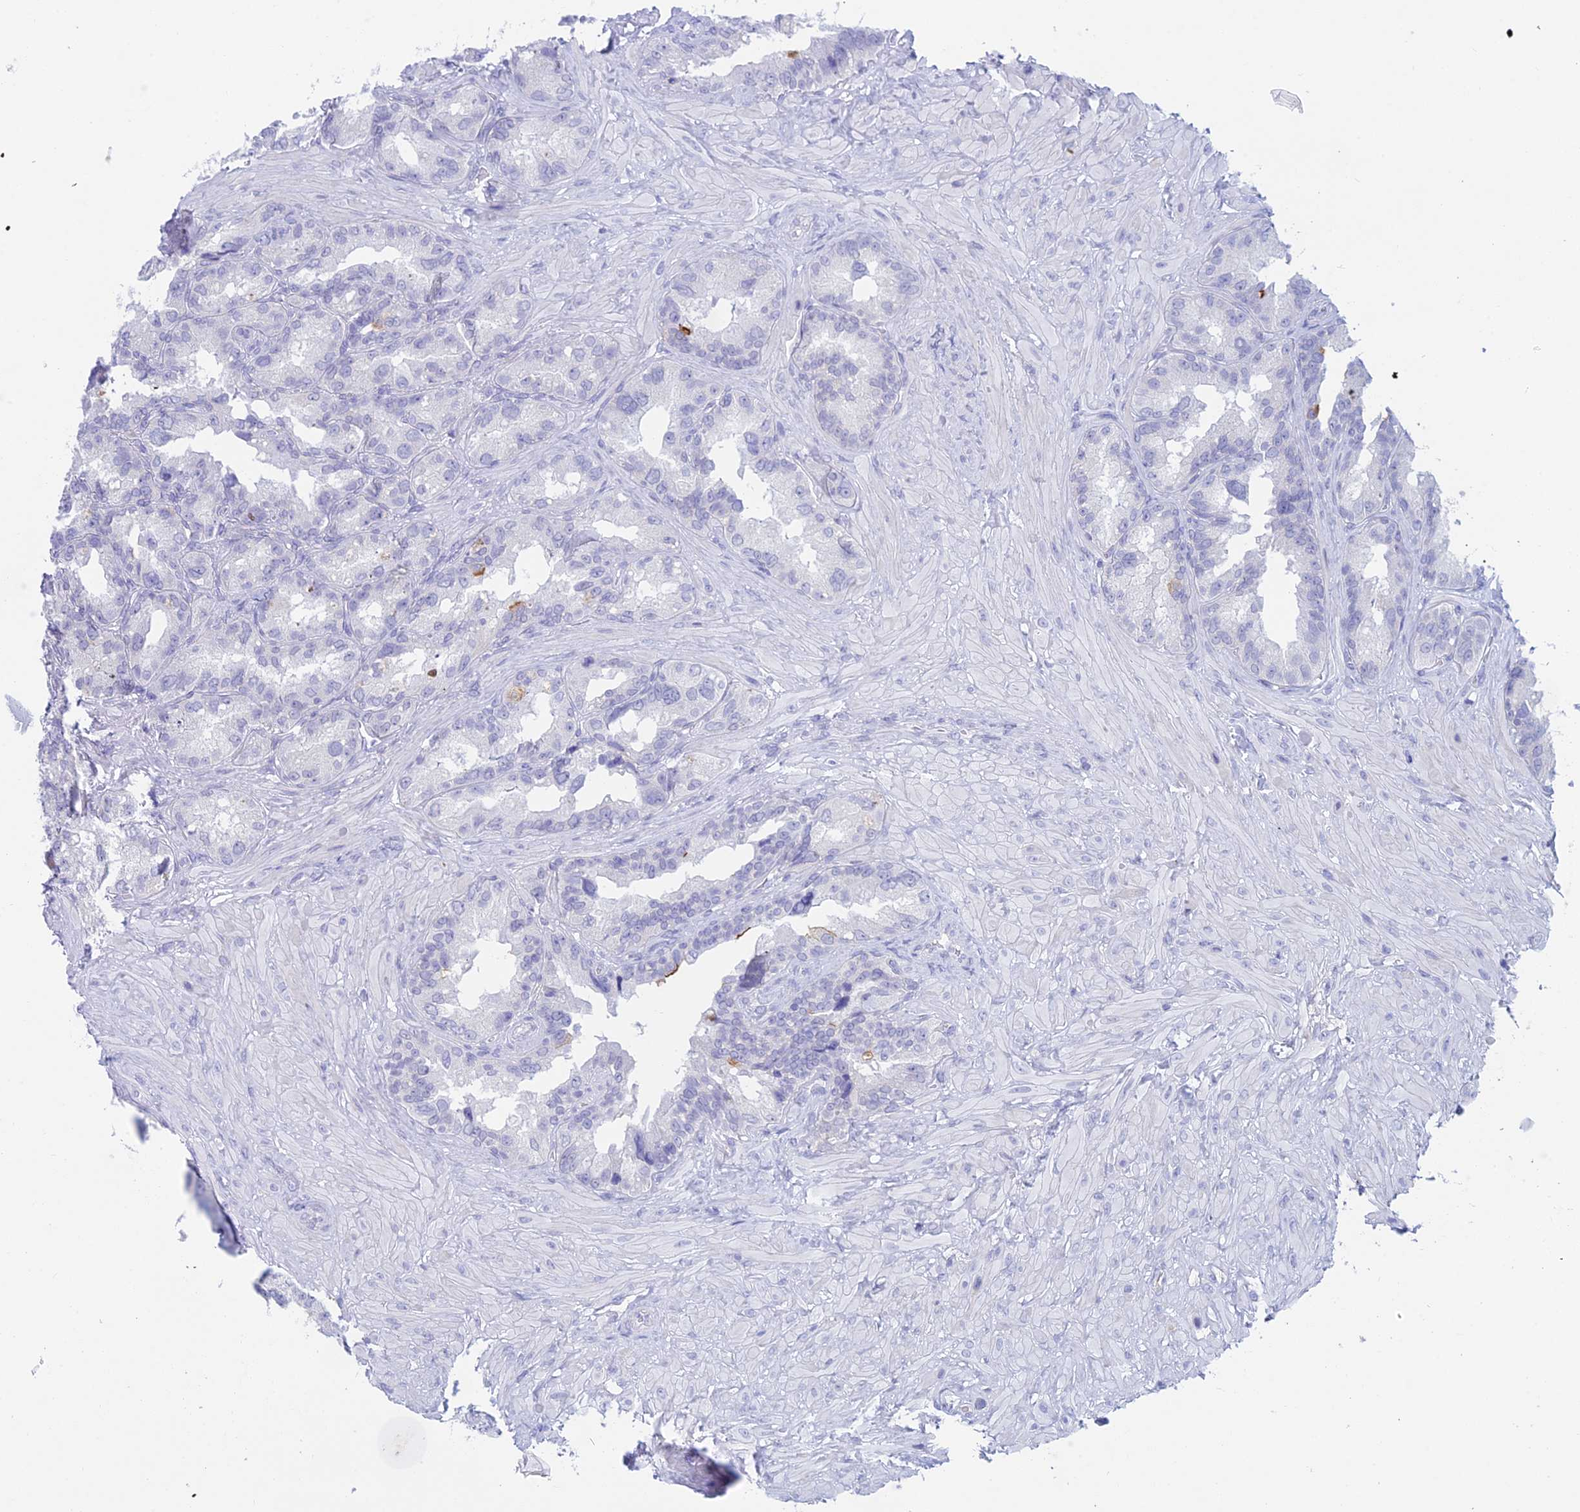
{"staining": {"intensity": "negative", "quantity": "none", "location": "none"}, "tissue": "seminal vesicle", "cell_type": "Glandular cells", "image_type": "normal", "snomed": [{"axis": "morphology", "description": "Normal tissue, NOS"}, {"axis": "topography", "description": "Seminal veicle"}, {"axis": "topography", "description": "Peripheral nerve tissue"}], "caption": "A photomicrograph of seminal vesicle stained for a protein displays no brown staining in glandular cells.", "gene": "TMEM161B", "patient": {"sex": "male", "age": 67}}